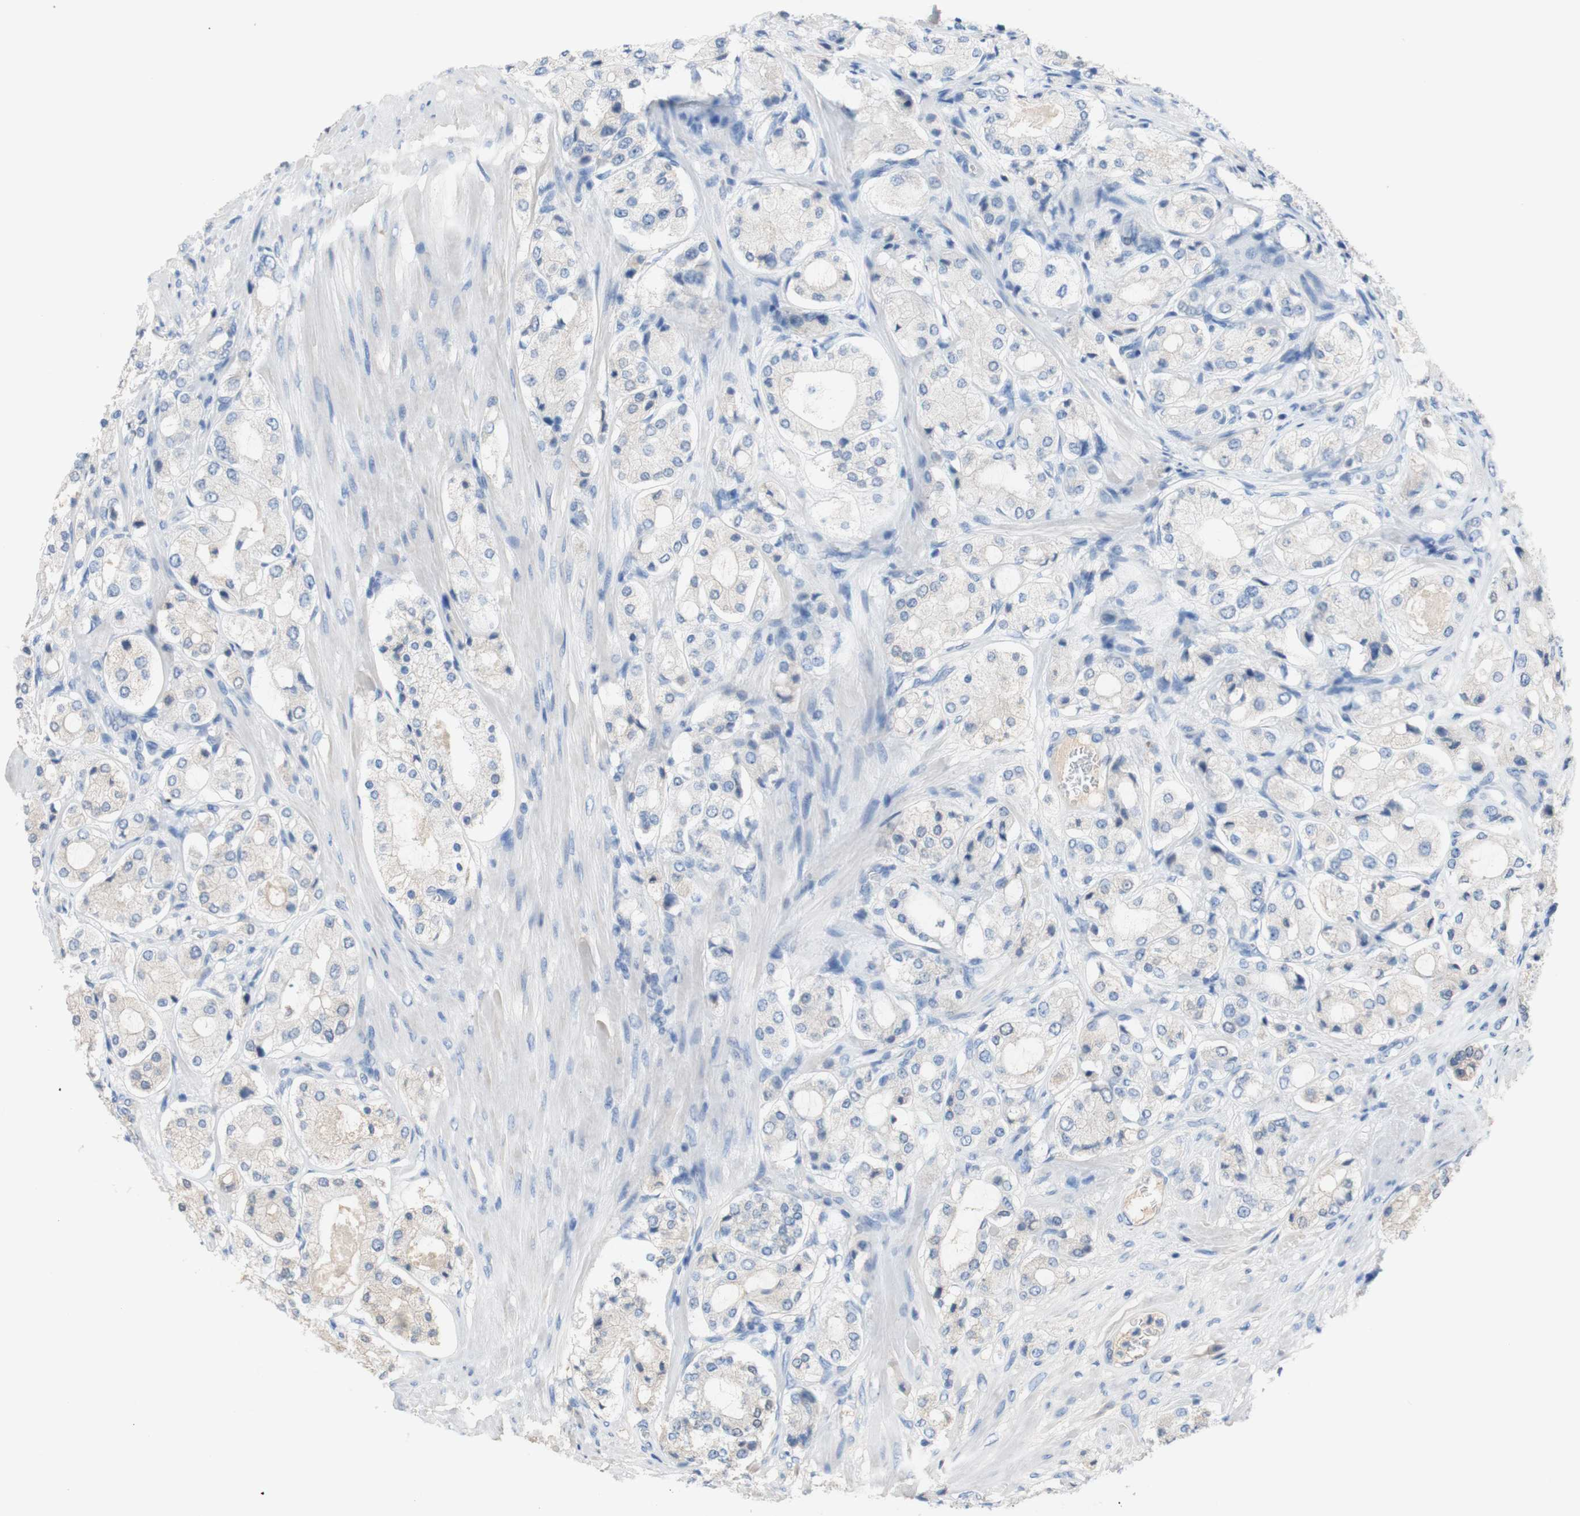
{"staining": {"intensity": "weak", "quantity": "25%-75%", "location": "cytoplasmic/membranous"}, "tissue": "prostate cancer", "cell_type": "Tumor cells", "image_type": "cancer", "snomed": [{"axis": "morphology", "description": "Adenocarcinoma, High grade"}, {"axis": "topography", "description": "Prostate"}], "caption": "Prostate adenocarcinoma (high-grade) stained with DAB (3,3'-diaminobenzidine) immunohistochemistry (IHC) demonstrates low levels of weak cytoplasmic/membranous expression in about 25%-75% of tumor cells.", "gene": "PACSIN1", "patient": {"sex": "male", "age": 65}}